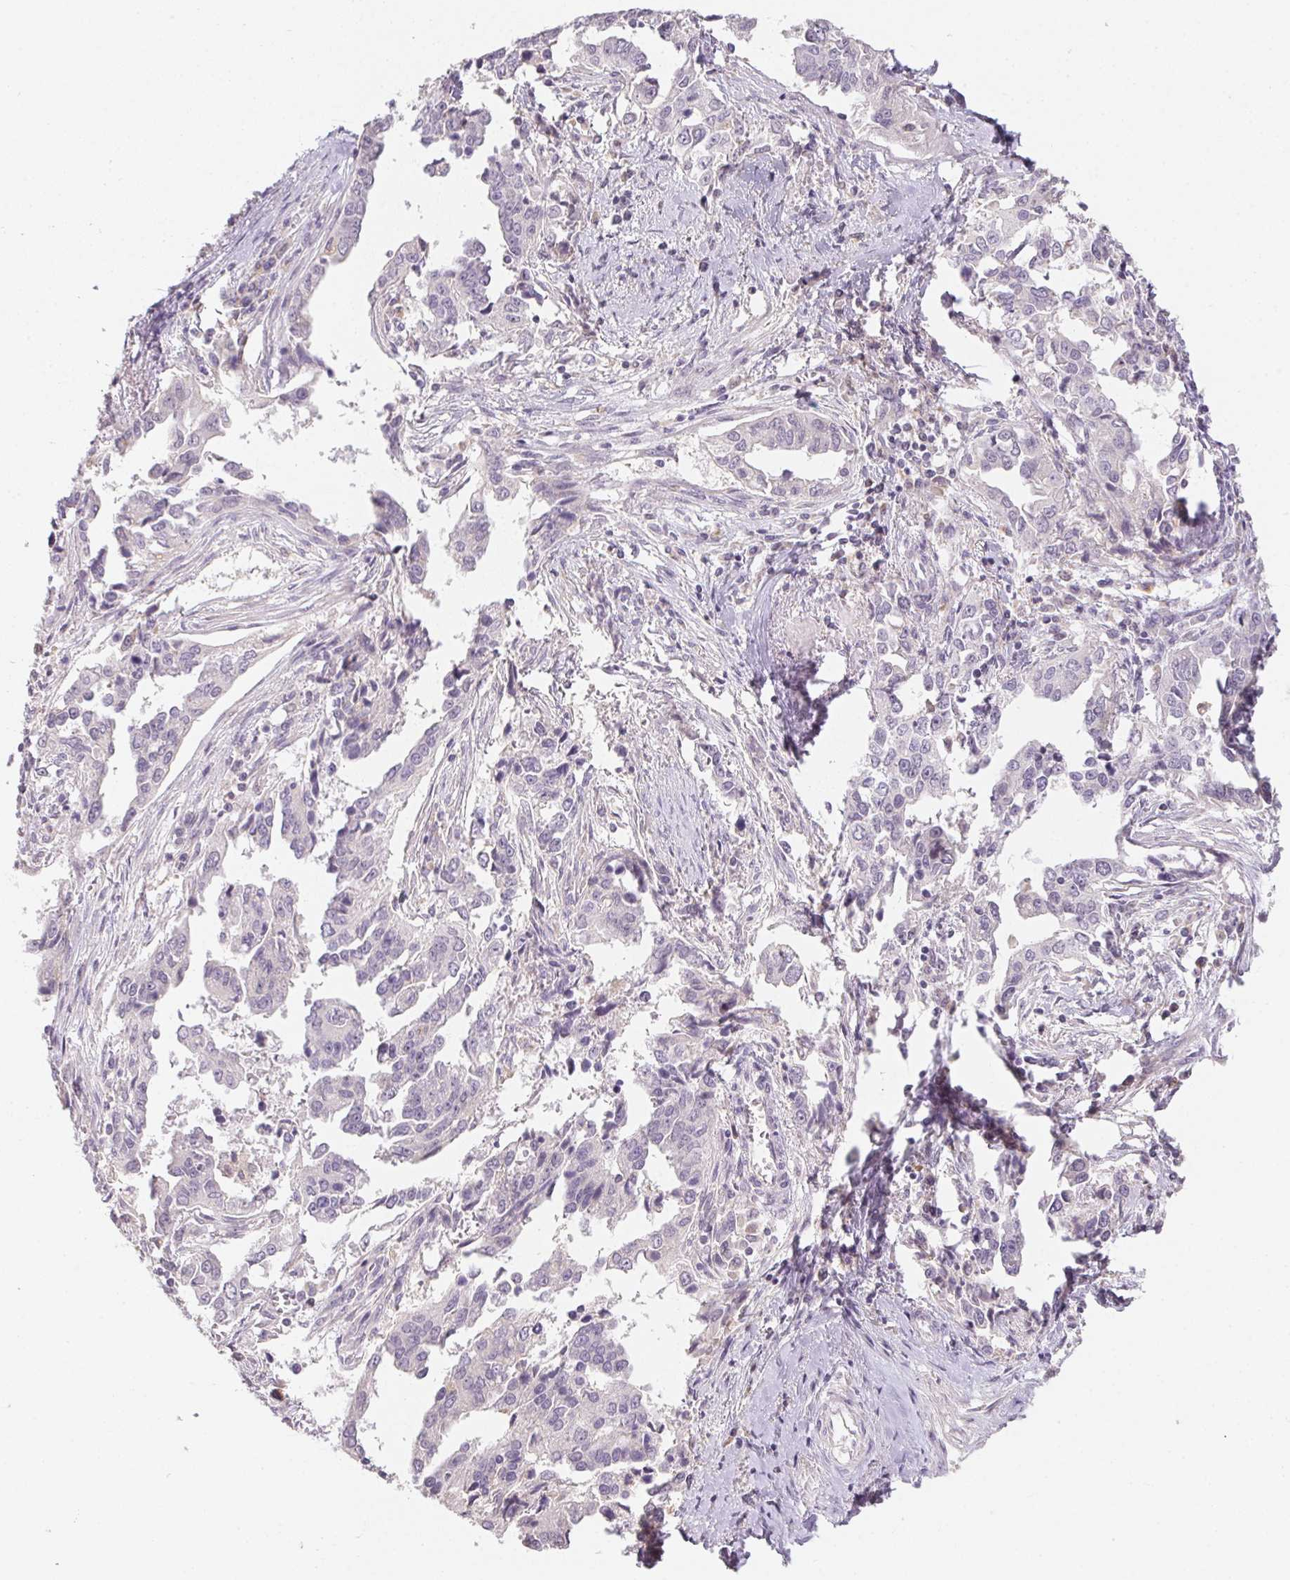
{"staining": {"intensity": "negative", "quantity": "none", "location": "none"}, "tissue": "ovarian cancer", "cell_type": "Tumor cells", "image_type": "cancer", "snomed": [{"axis": "morphology", "description": "Cystadenocarcinoma, serous, NOS"}, {"axis": "topography", "description": "Ovary"}], "caption": "Tumor cells are negative for protein expression in human ovarian serous cystadenocarcinoma. (DAB IHC visualized using brightfield microscopy, high magnification).", "gene": "SLC6A18", "patient": {"sex": "female", "age": 75}}